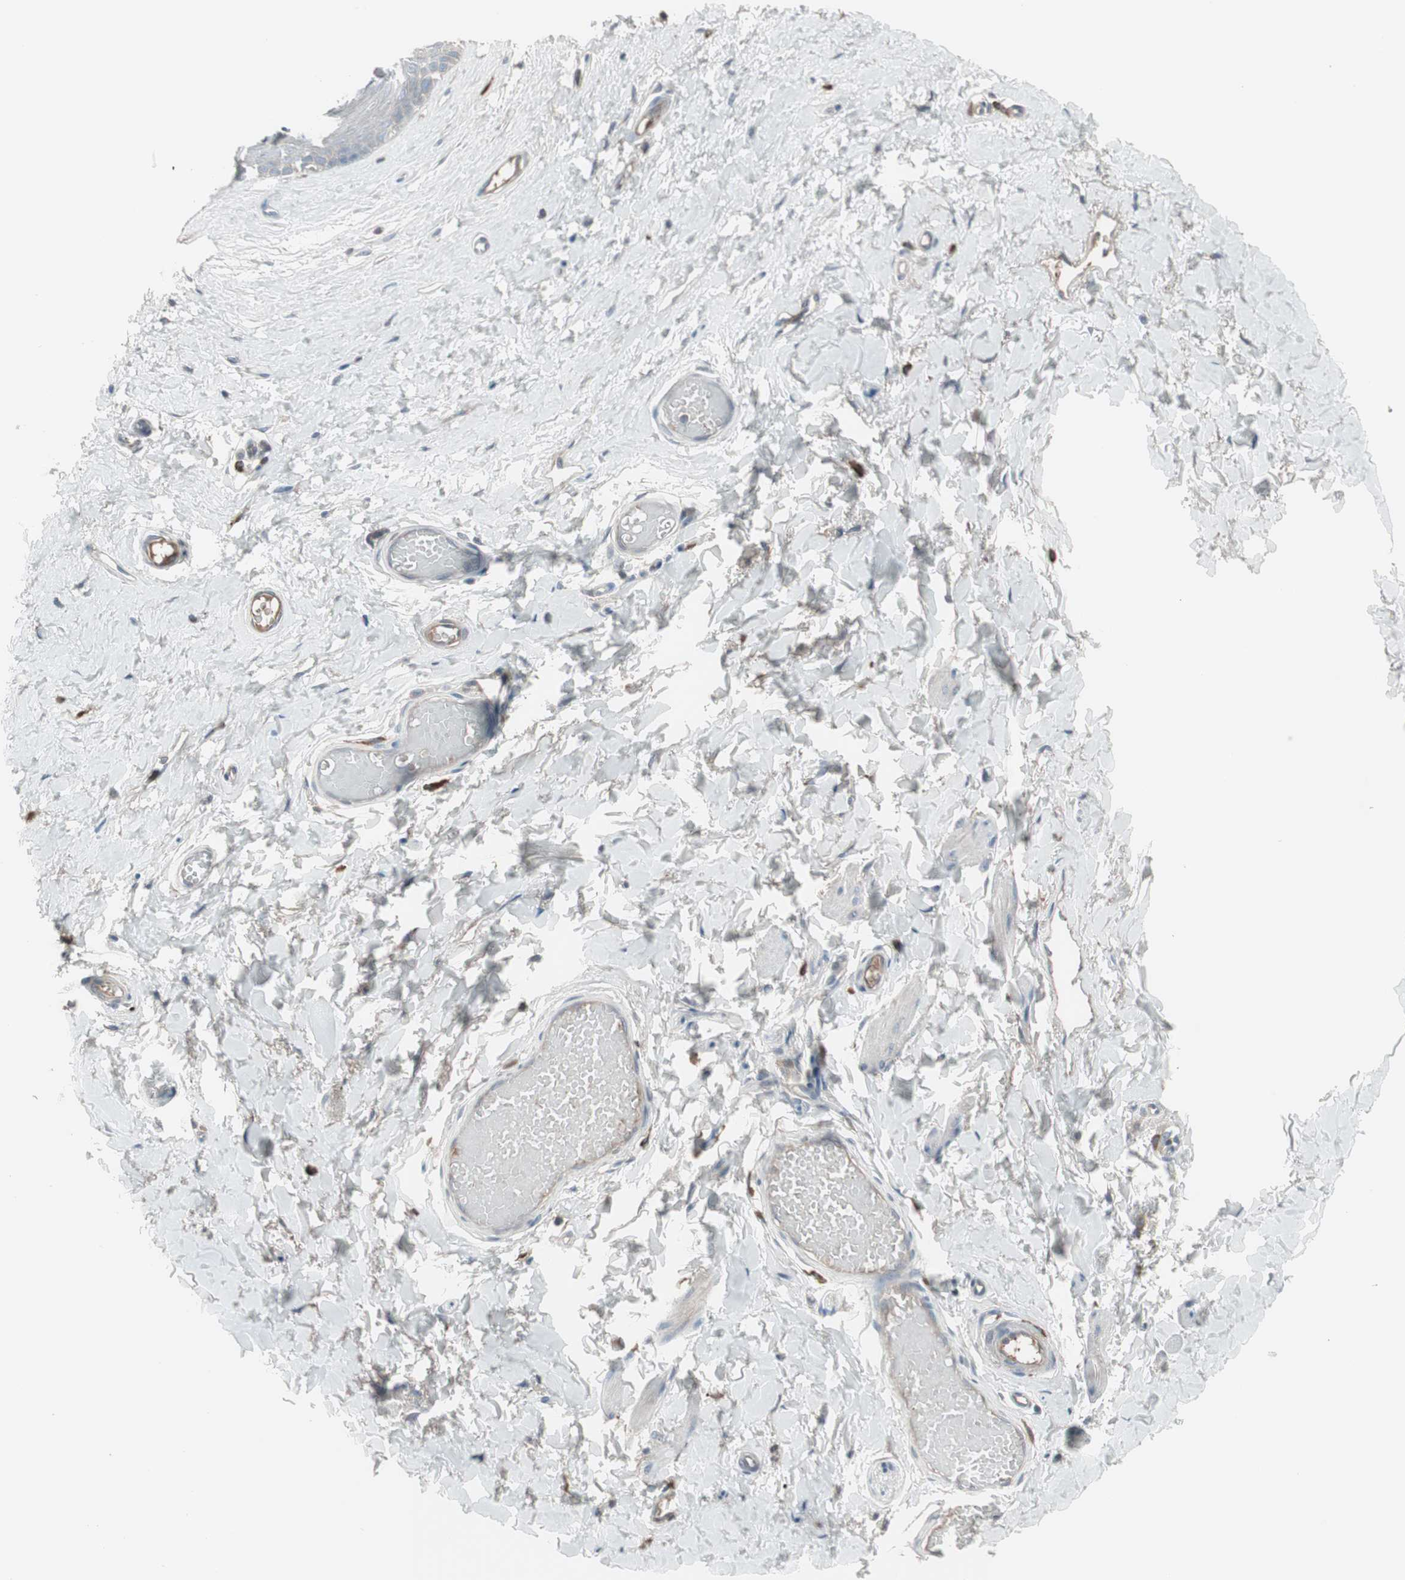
{"staining": {"intensity": "weak", "quantity": "<25%", "location": "cytoplasmic/membranous"}, "tissue": "skin", "cell_type": "Epidermal cells", "image_type": "normal", "snomed": [{"axis": "morphology", "description": "Normal tissue, NOS"}, {"axis": "morphology", "description": "Inflammation, NOS"}, {"axis": "topography", "description": "Vulva"}], "caption": "Human skin stained for a protein using immunohistochemistry (IHC) demonstrates no positivity in epidermal cells.", "gene": "ZSCAN32", "patient": {"sex": "female", "age": 84}}